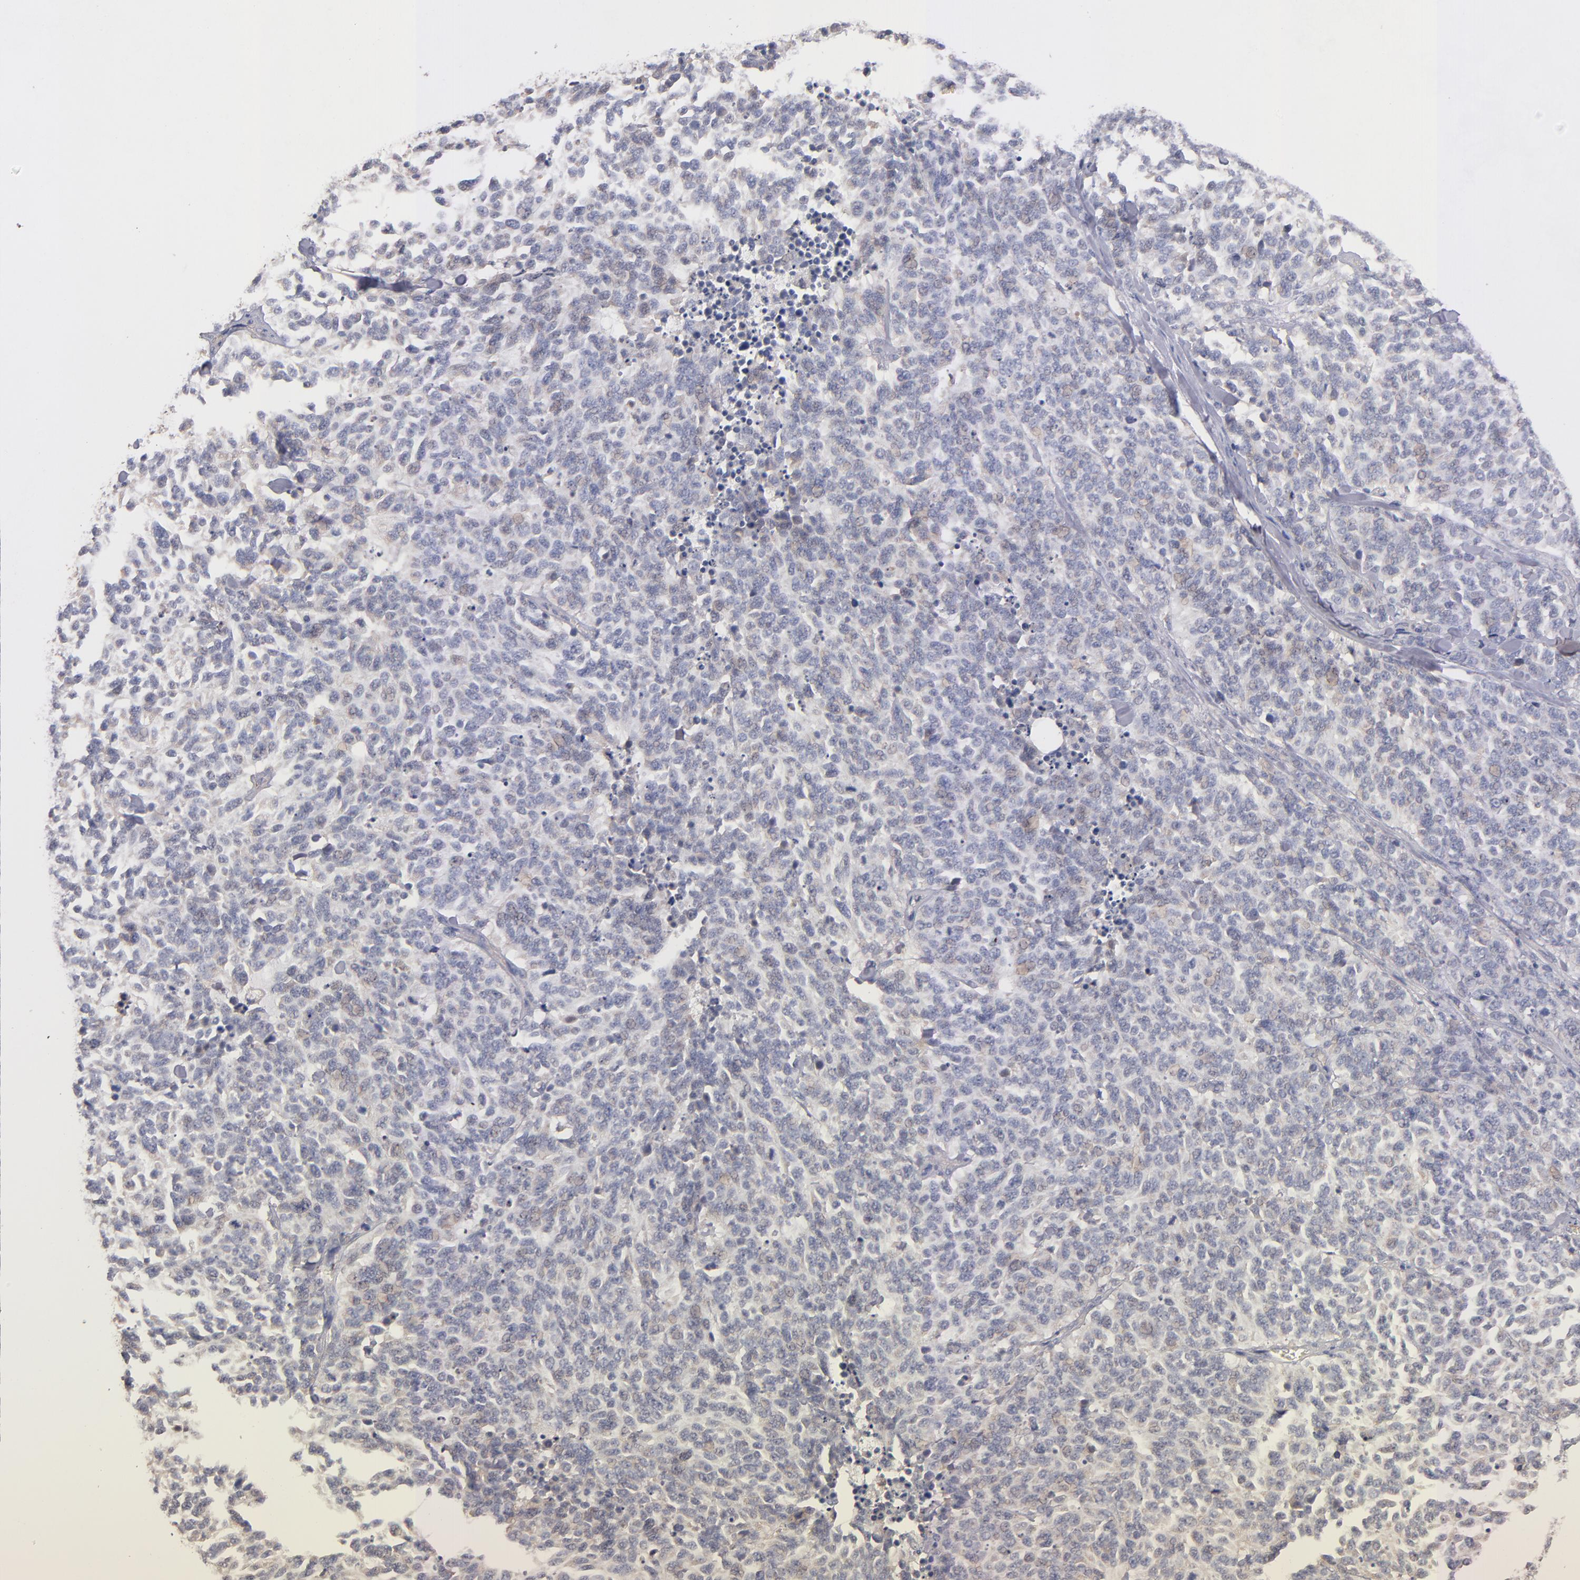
{"staining": {"intensity": "weak", "quantity": "<25%", "location": "cytoplasmic/membranous"}, "tissue": "lung cancer", "cell_type": "Tumor cells", "image_type": "cancer", "snomed": [{"axis": "morphology", "description": "Neoplasm, malignant, NOS"}, {"axis": "topography", "description": "Lung"}], "caption": "The histopathology image reveals no staining of tumor cells in malignant neoplasm (lung).", "gene": "DACT1", "patient": {"sex": "female", "age": 58}}